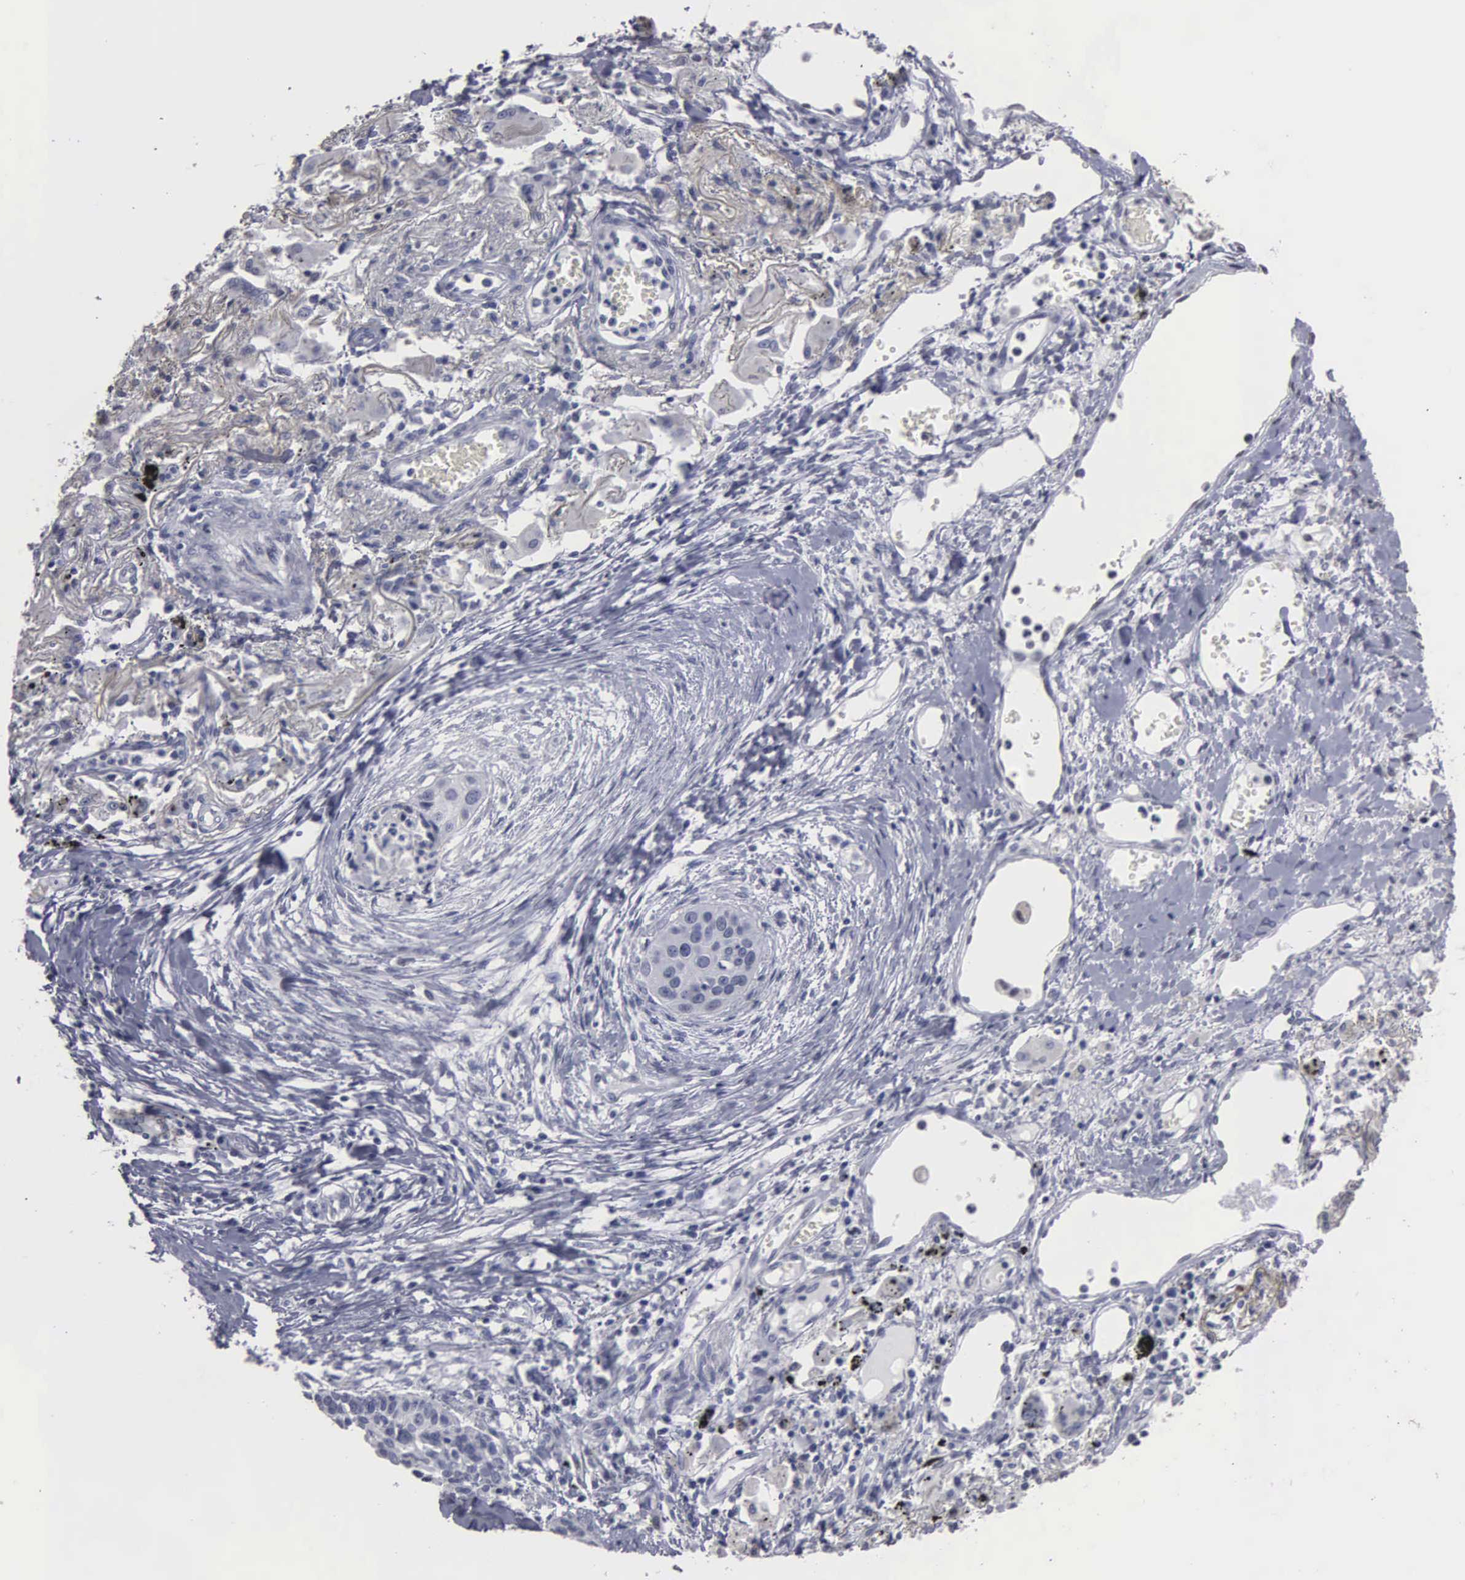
{"staining": {"intensity": "negative", "quantity": "none", "location": "none"}, "tissue": "lung cancer", "cell_type": "Tumor cells", "image_type": "cancer", "snomed": [{"axis": "morphology", "description": "Squamous cell carcinoma, NOS"}, {"axis": "topography", "description": "Lung"}], "caption": "The histopathology image shows no staining of tumor cells in lung cancer (squamous cell carcinoma).", "gene": "UPB1", "patient": {"sex": "male", "age": 71}}